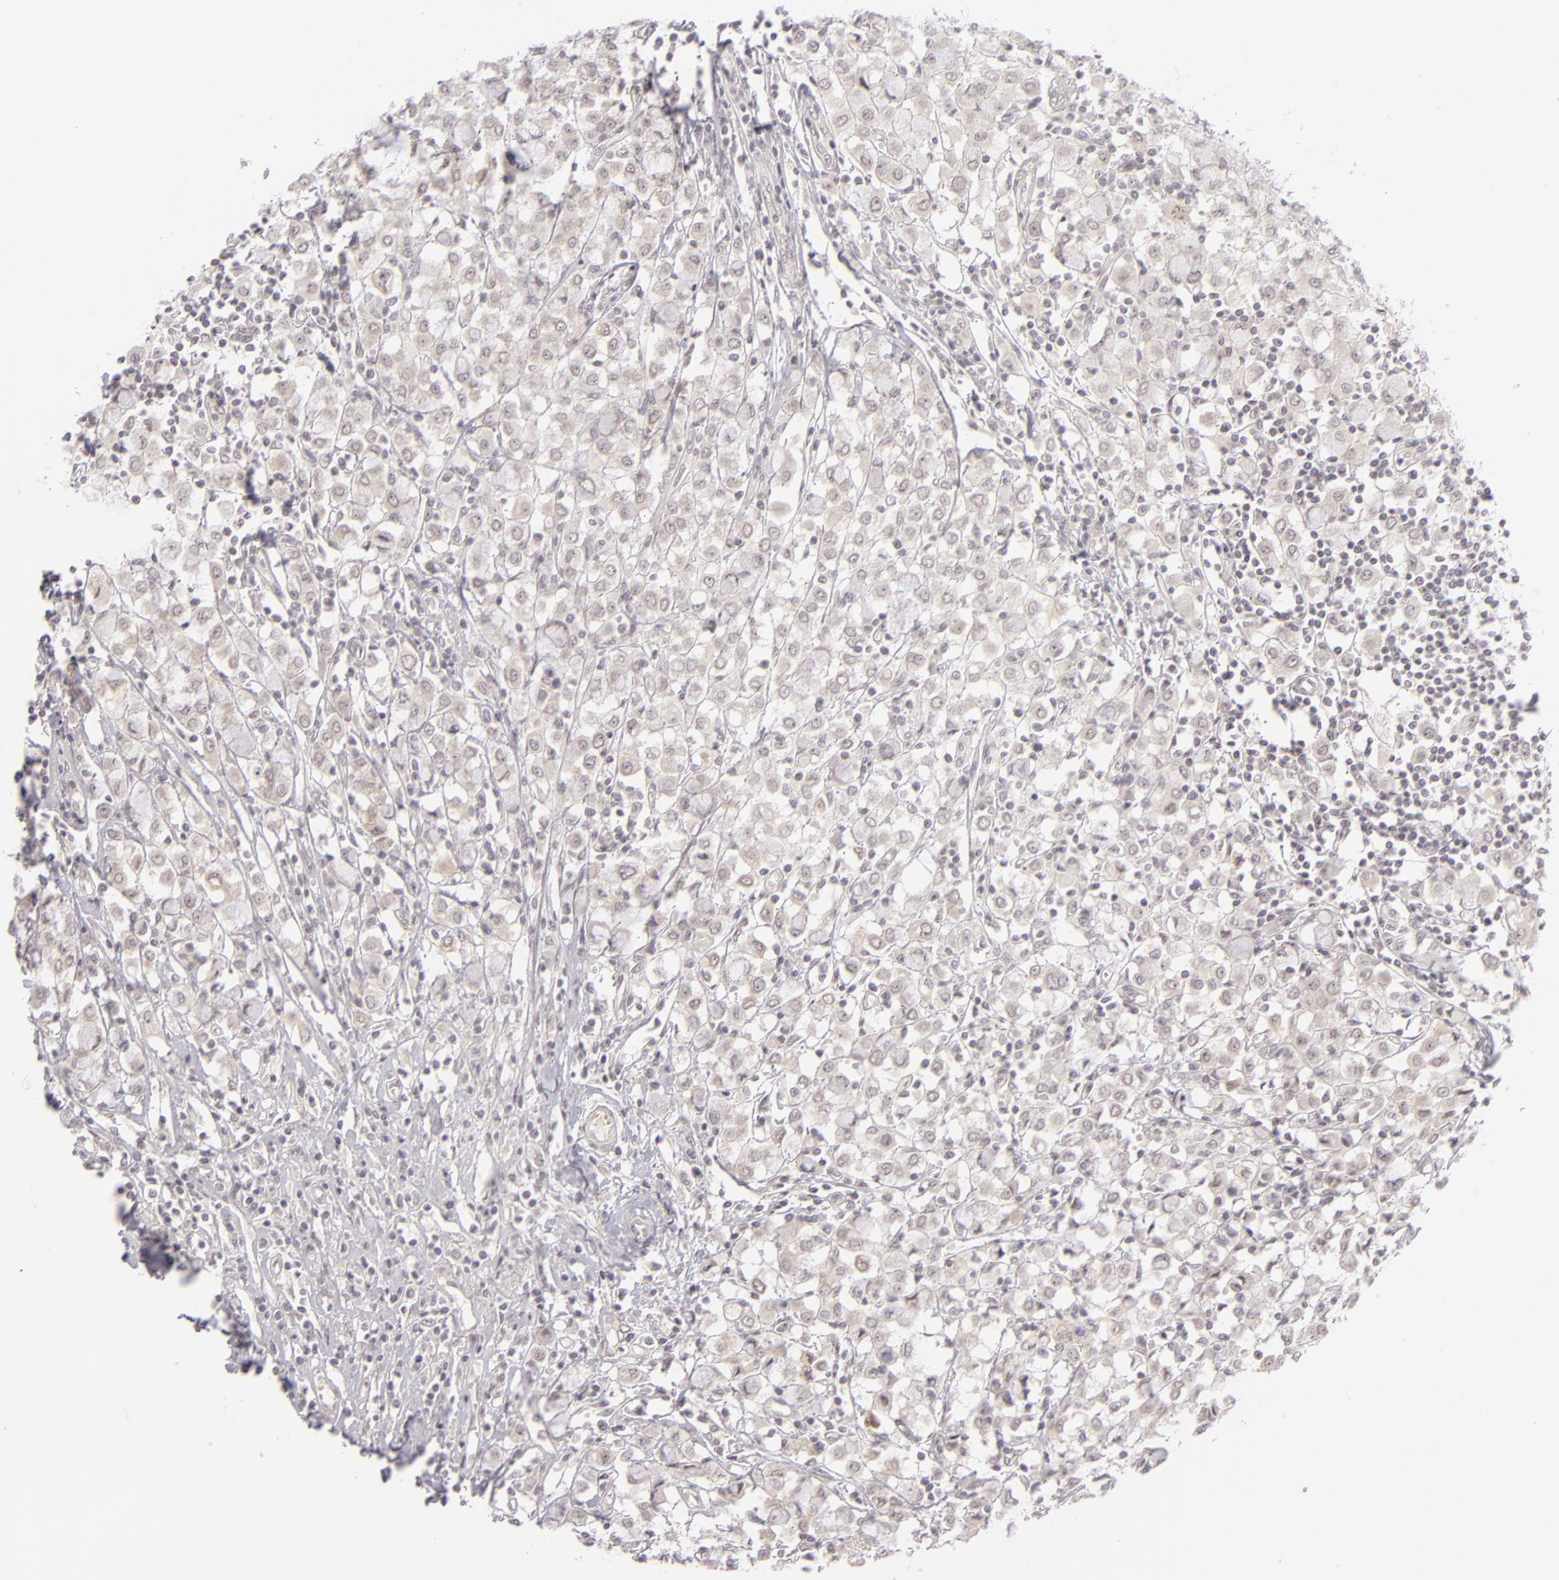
{"staining": {"intensity": "weak", "quantity": ">75%", "location": "cytoplasmic/membranous"}, "tissue": "breast cancer", "cell_type": "Tumor cells", "image_type": "cancer", "snomed": [{"axis": "morphology", "description": "Lobular carcinoma"}, {"axis": "topography", "description": "Breast"}], "caption": "Immunohistochemical staining of human breast cancer (lobular carcinoma) reveals low levels of weak cytoplasmic/membranous staining in about >75% of tumor cells.", "gene": "DLG3", "patient": {"sex": "female", "age": 85}}